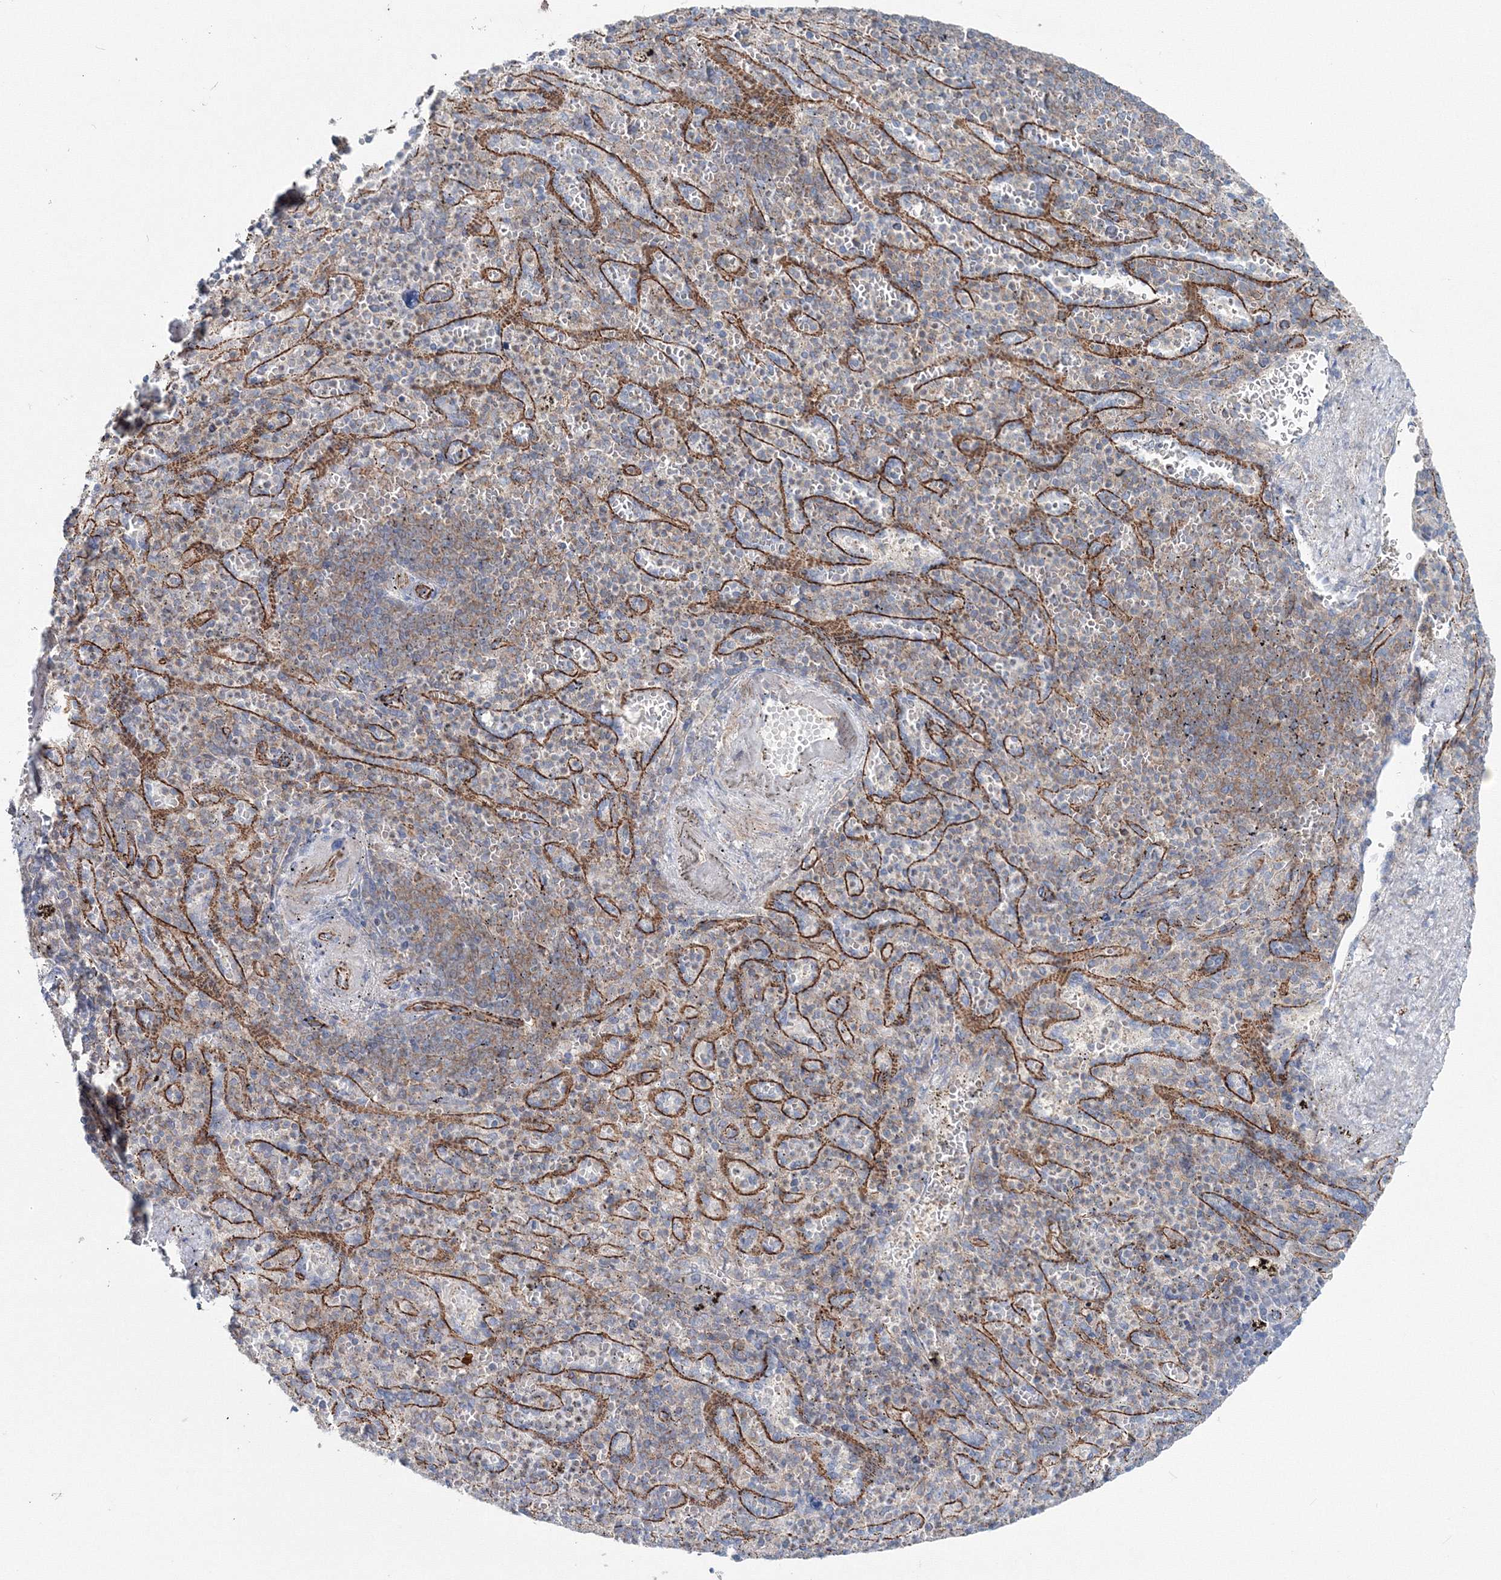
{"staining": {"intensity": "negative", "quantity": "none", "location": "none"}, "tissue": "spleen", "cell_type": "Cells in red pulp", "image_type": "normal", "snomed": [{"axis": "morphology", "description": "Normal tissue, NOS"}, {"axis": "topography", "description": "Spleen"}], "caption": "Immunohistochemical staining of unremarkable spleen displays no significant staining in cells in red pulp. (DAB (3,3'-diaminobenzidine) immunohistochemistry (IHC) visualized using brightfield microscopy, high magnification).", "gene": "GGA2", "patient": {"sex": "female", "age": 74}}